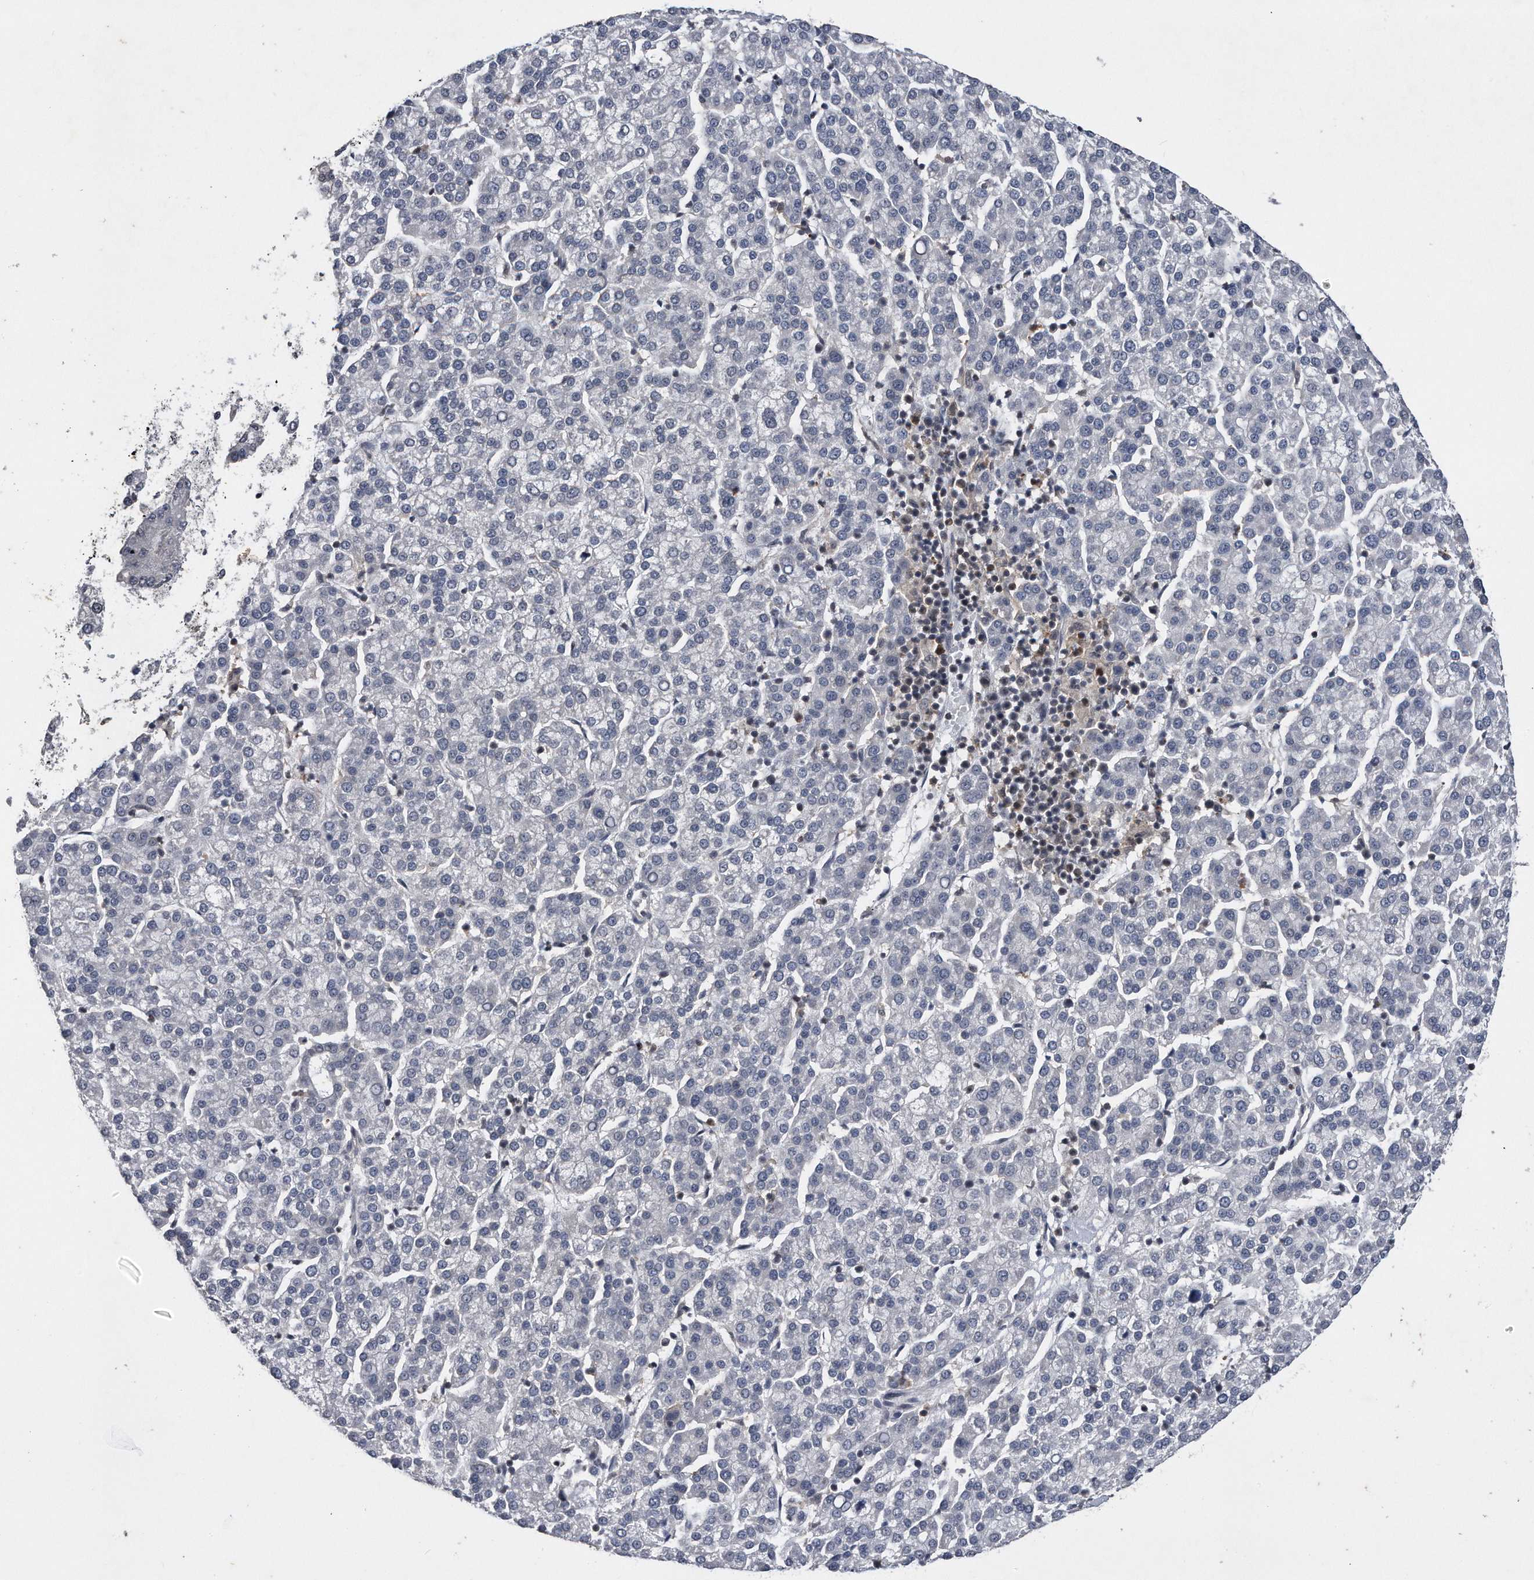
{"staining": {"intensity": "negative", "quantity": "none", "location": "none"}, "tissue": "liver cancer", "cell_type": "Tumor cells", "image_type": "cancer", "snomed": [{"axis": "morphology", "description": "Carcinoma, Hepatocellular, NOS"}, {"axis": "topography", "description": "Liver"}], "caption": "Tumor cells show no significant expression in liver hepatocellular carcinoma.", "gene": "VIRMA", "patient": {"sex": "female", "age": 58}}